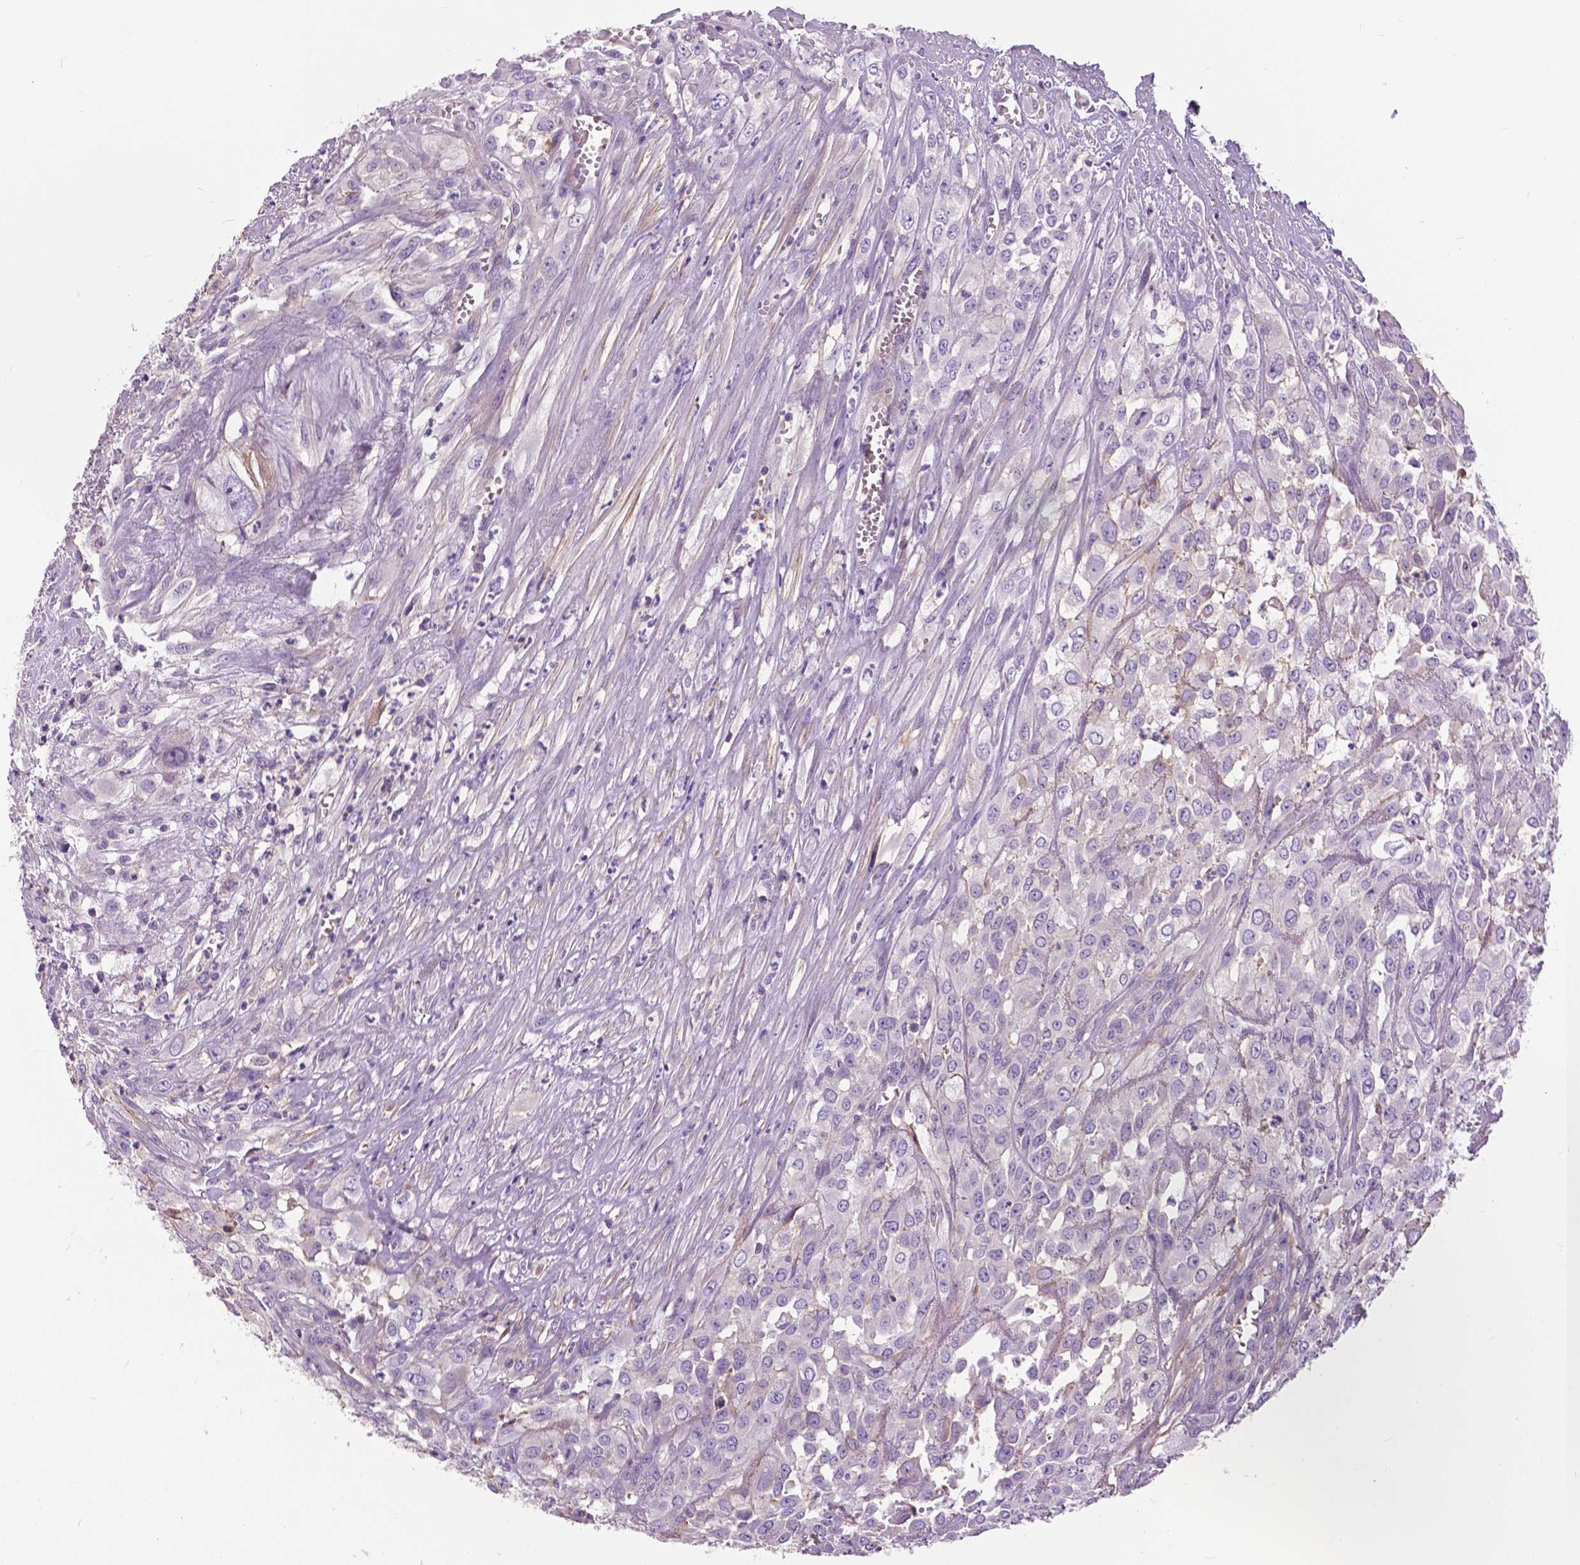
{"staining": {"intensity": "negative", "quantity": "none", "location": "none"}, "tissue": "urothelial cancer", "cell_type": "Tumor cells", "image_type": "cancer", "snomed": [{"axis": "morphology", "description": "Urothelial carcinoma, High grade"}, {"axis": "topography", "description": "Urinary bladder"}], "caption": "Tumor cells are negative for protein expression in human urothelial cancer. (Brightfield microscopy of DAB (3,3'-diaminobenzidine) IHC at high magnification).", "gene": "ANXA13", "patient": {"sex": "male", "age": 67}}